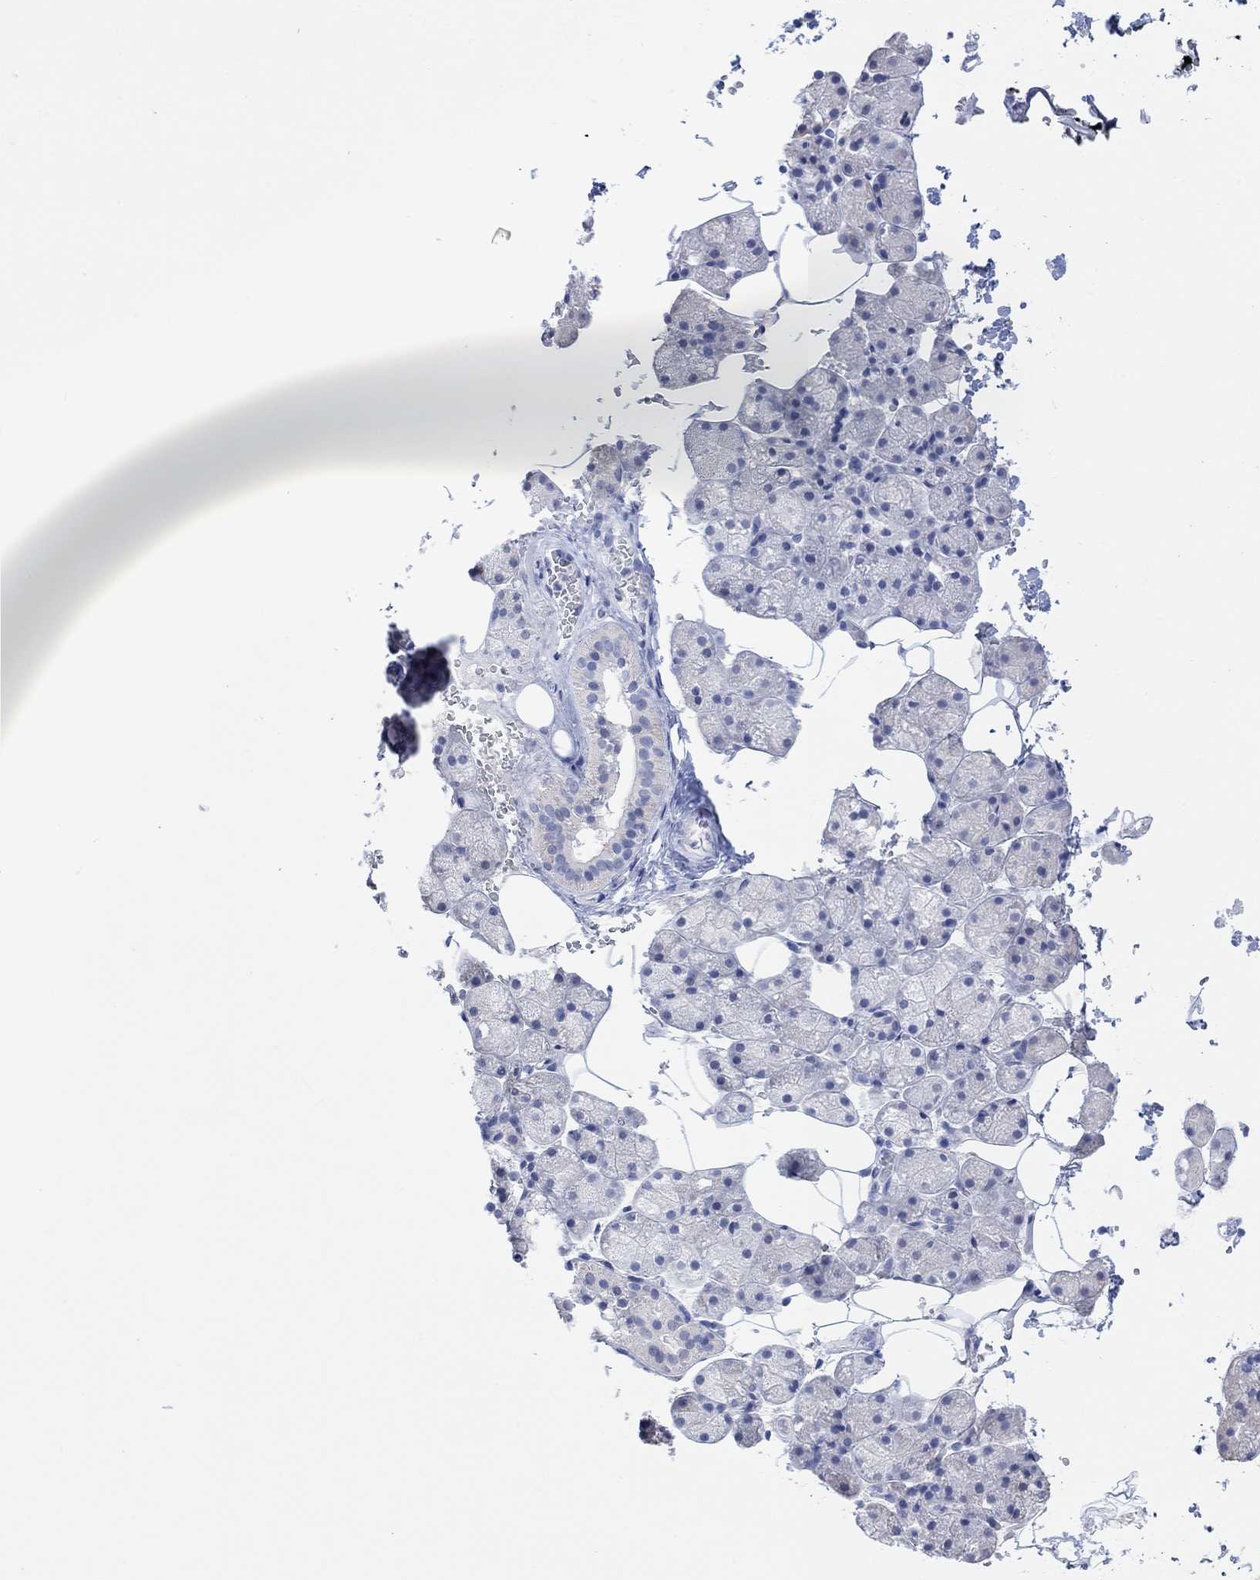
{"staining": {"intensity": "negative", "quantity": "none", "location": "none"}, "tissue": "salivary gland", "cell_type": "Glandular cells", "image_type": "normal", "snomed": [{"axis": "morphology", "description": "Normal tissue, NOS"}, {"axis": "topography", "description": "Salivary gland"}], "caption": "Image shows no significant protein expression in glandular cells of unremarkable salivary gland. (DAB (3,3'-diaminobenzidine) IHC visualized using brightfield microscopy, high magnification).", "gene": "AK8", "patient": {"sex": "male", "age": 38}}